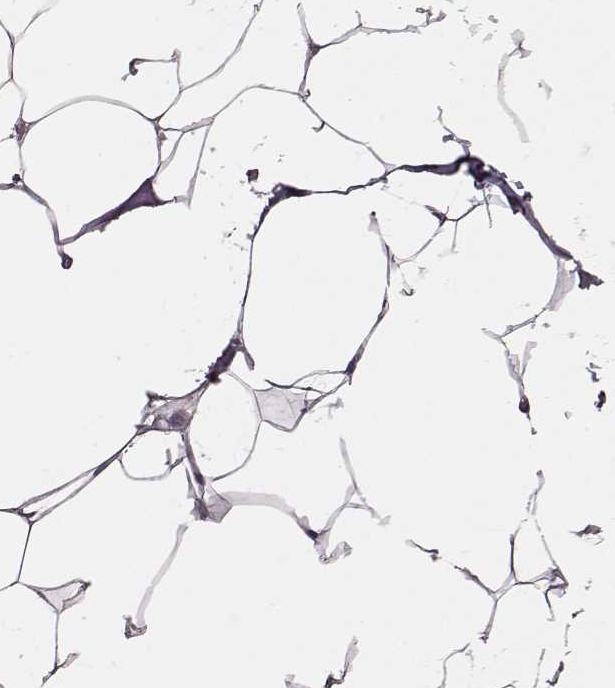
{"staining": {"intensity": "negative", "quantity": "none", "location": "none"}, "tissue": "breast", "cell_type": "Adipocytes", "image_type": "normal", "snomed": [{"axis": "morphology", "description": "Normal tissue, NOS"}, {"axis": "topography", "description": "Breast"}], "caption": "DAB (3,3'-diaminobenzidine) immunohistochemical staining of normal human breast shows no significant positivity in adipocytes.", "gene": "FUT4", "patient": {"sex": "female", "age": 32}}